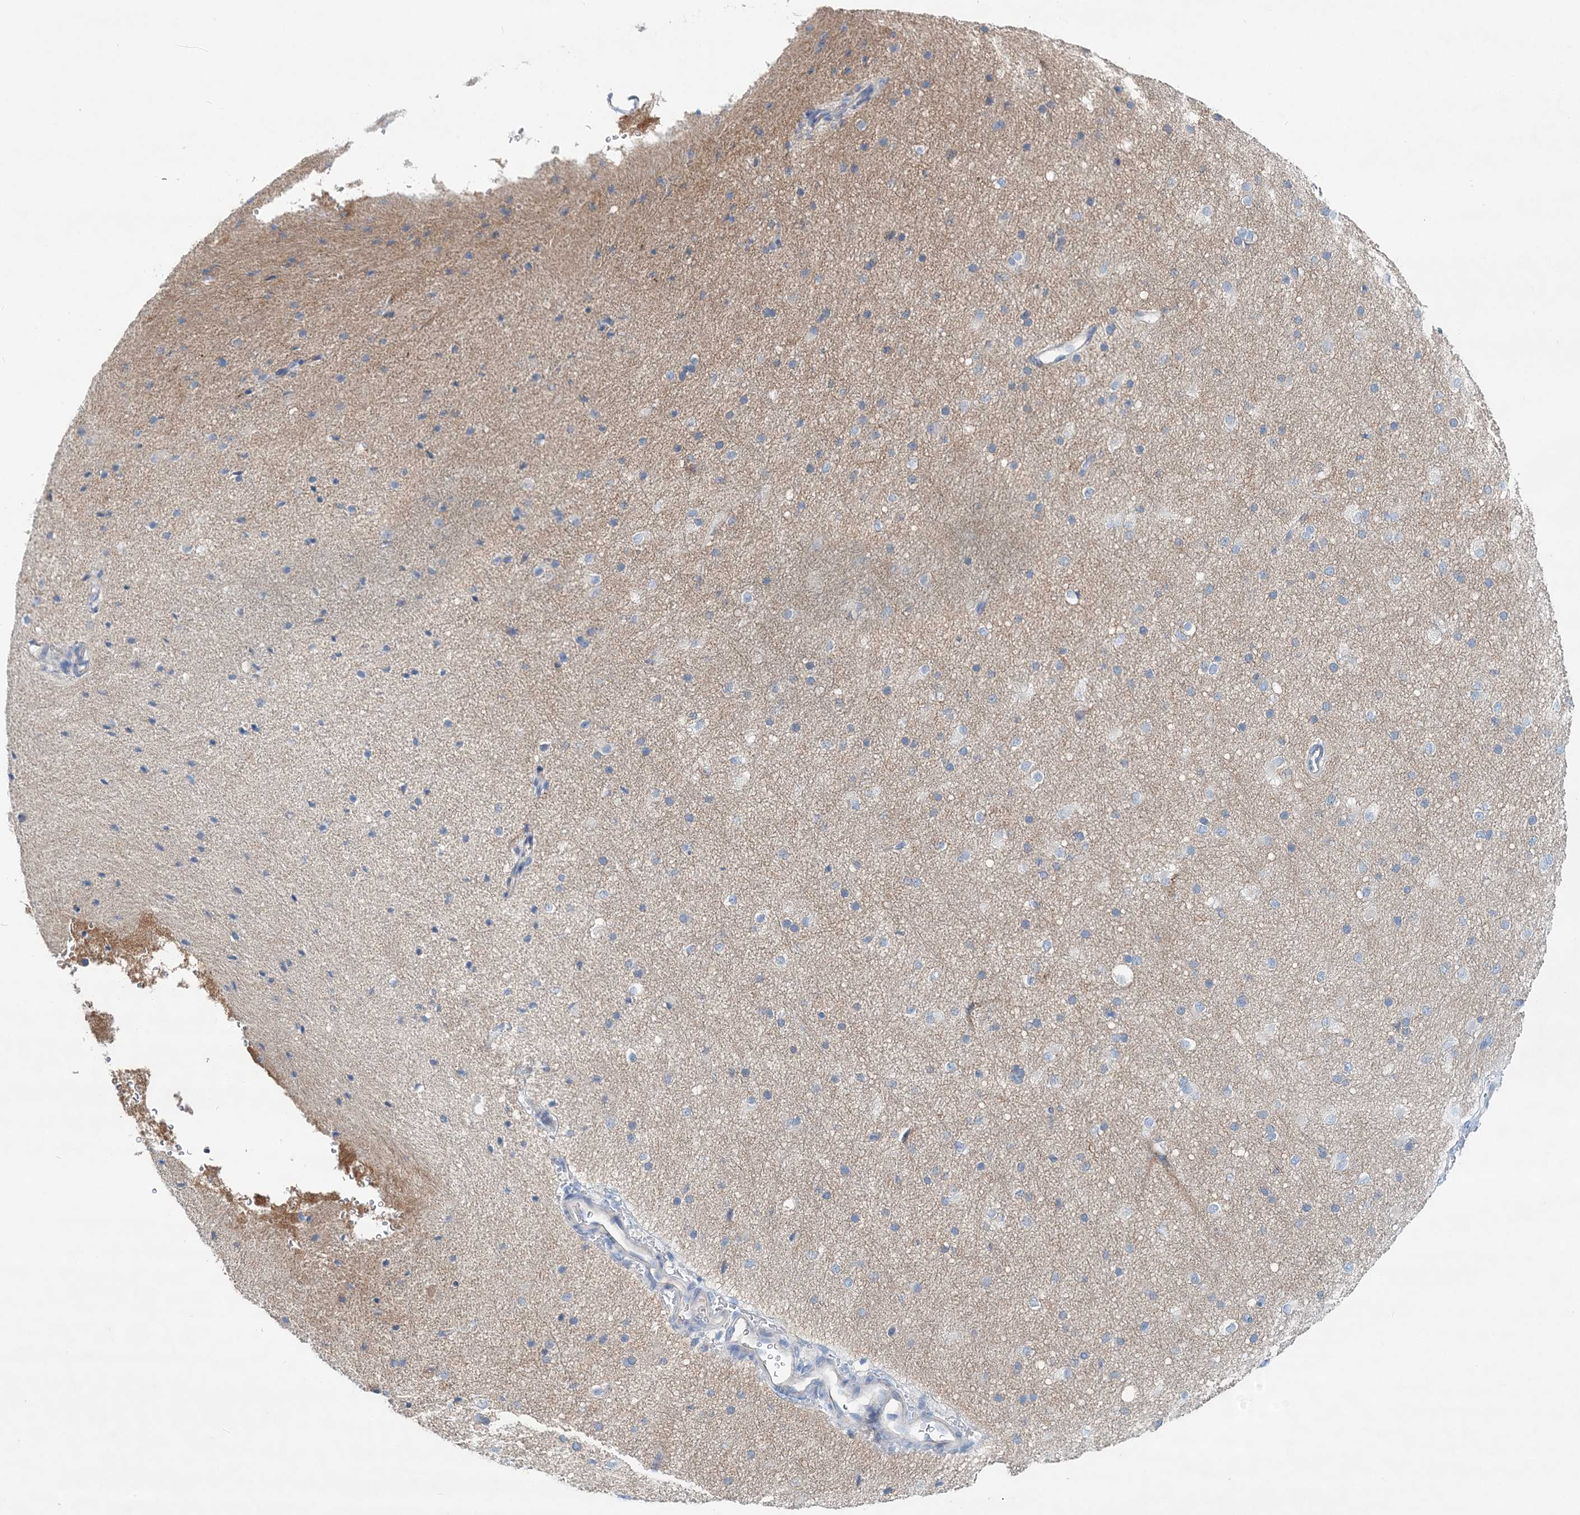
{"staining": {"intensity": "negative", "quantity": "none", "location": "none"}, "tissue": "cerebral cortex", "cell_type": "Endothelial cells", "image_type": "normal", "snomed": [{"axis": "morphology", "description": "Normal tissue, NOS"}, {"axis": "morphology", "description": "Developmental malformation"}, {"axis": "topography", "description": "Cerebral cortex"}], "caption": "This is a micrograph of immunohistochemistry (IHC) staining of normal cerebral cortex, which shows no staining in endothelial cells.", "gene": "ADGRL1", "patient": {"sex": "female", "age": 30}}